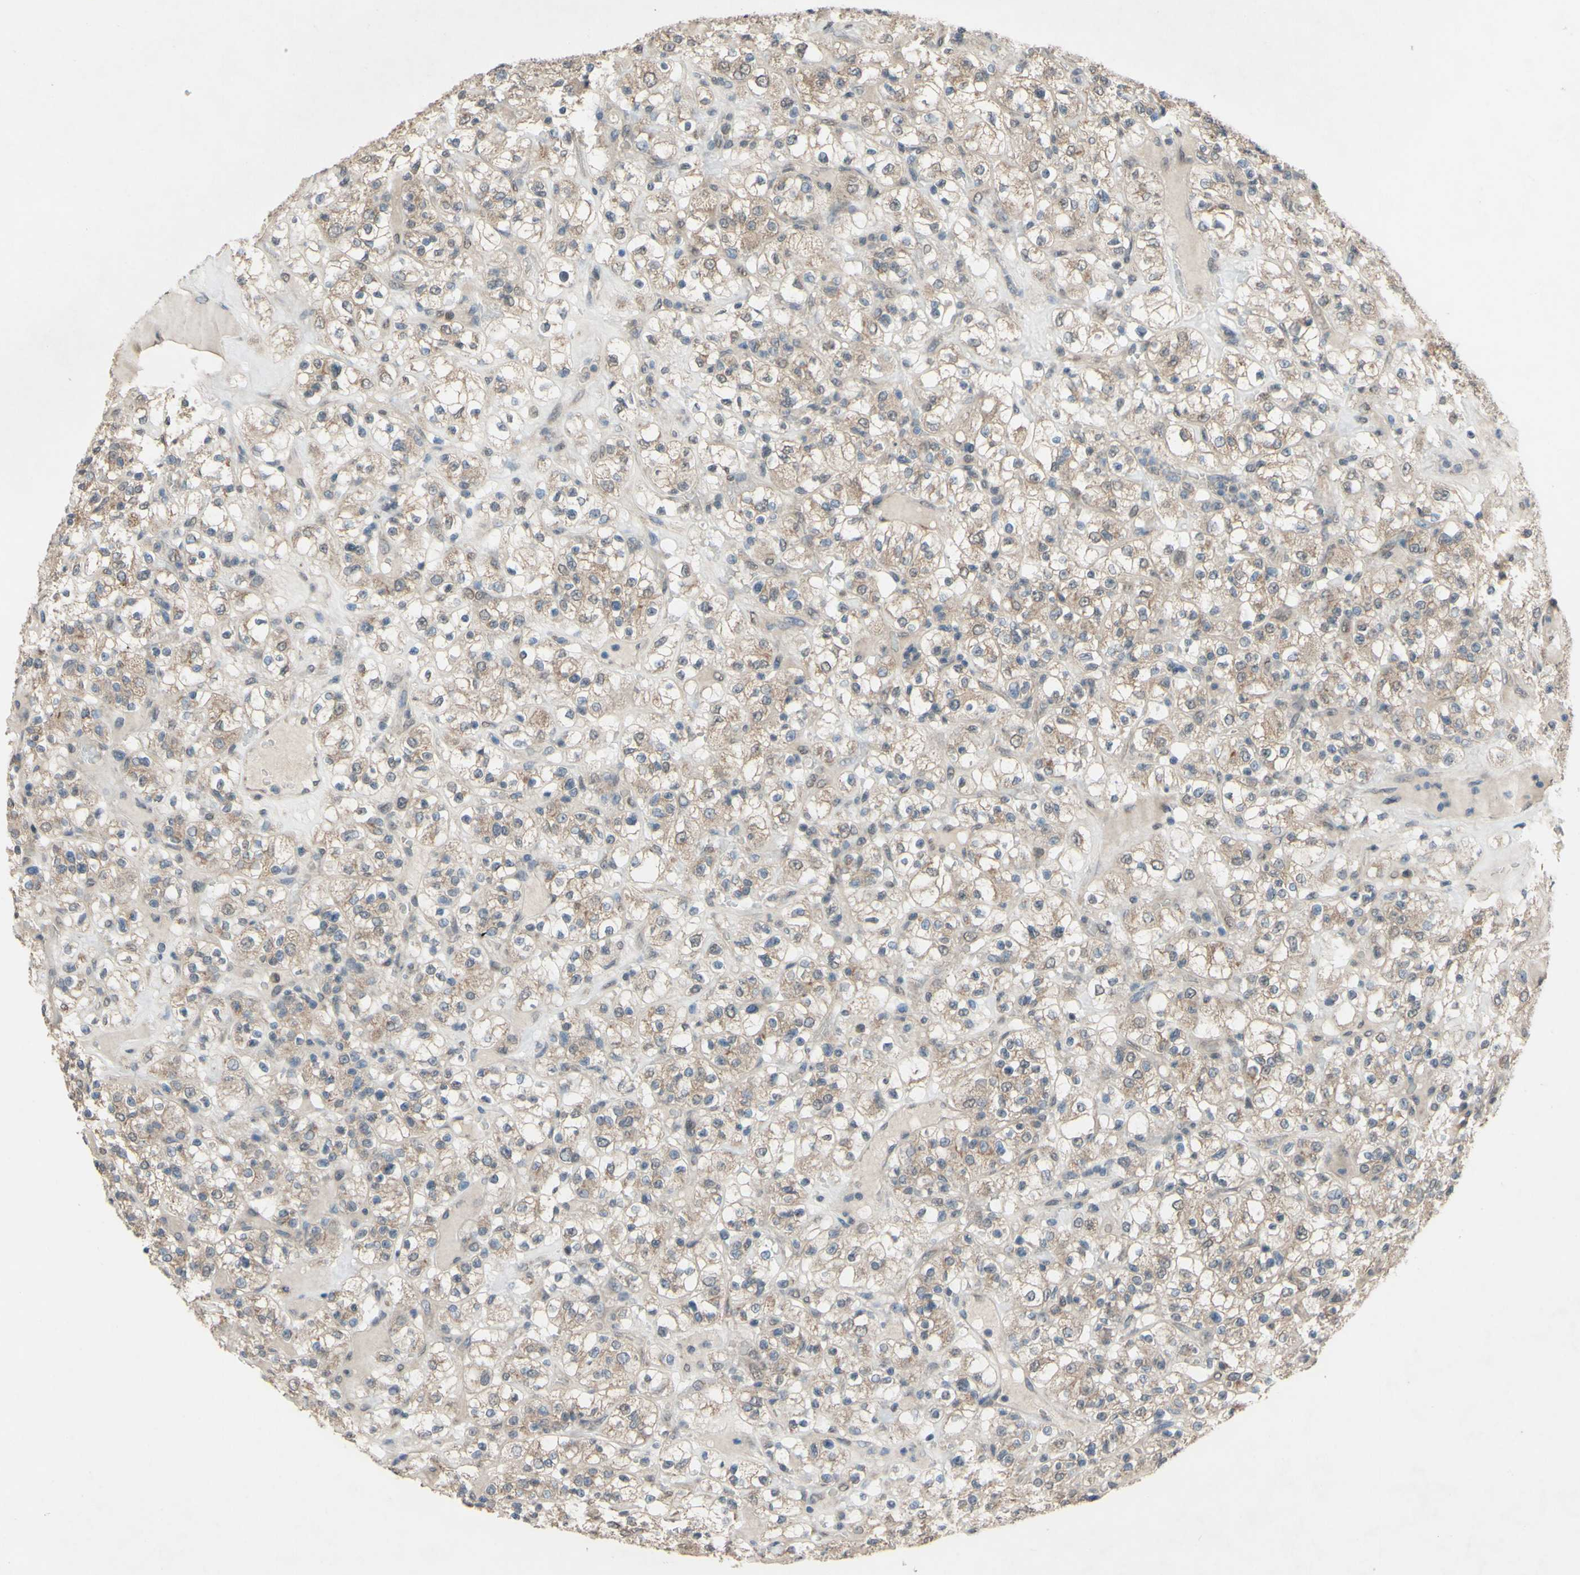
{"staining": {"intensity": "weak", "quantity": ">75%", "location": "cytoplasmic/membranous"}, "tissue": "renal cancer", "cell_type": "Tumor cells", "image_type": "cancer", "snomed": [{"axis": "morphology", "description": "Normal tissue, NOS"}, {"axis": "morphology", "description": "Adenocarcinoma, NOS"}, {"axis": "topography", "description": "Kidney"}], "caption": "High-power microscopy captured an IHC photomicrograph of renal adenocarcinoma, revealing weak cytoplasmic/membranous expression in about >75% of tumor cells. The staining was performed using DAB (3,3'-diaminobenzidine) to visualize the protein expression in brown, while the nuclei were stained in blue with hematoxylin (Magnification: 20x).", "gene": "CDCP1", "patient": {"sex": "female", "age": 72}}